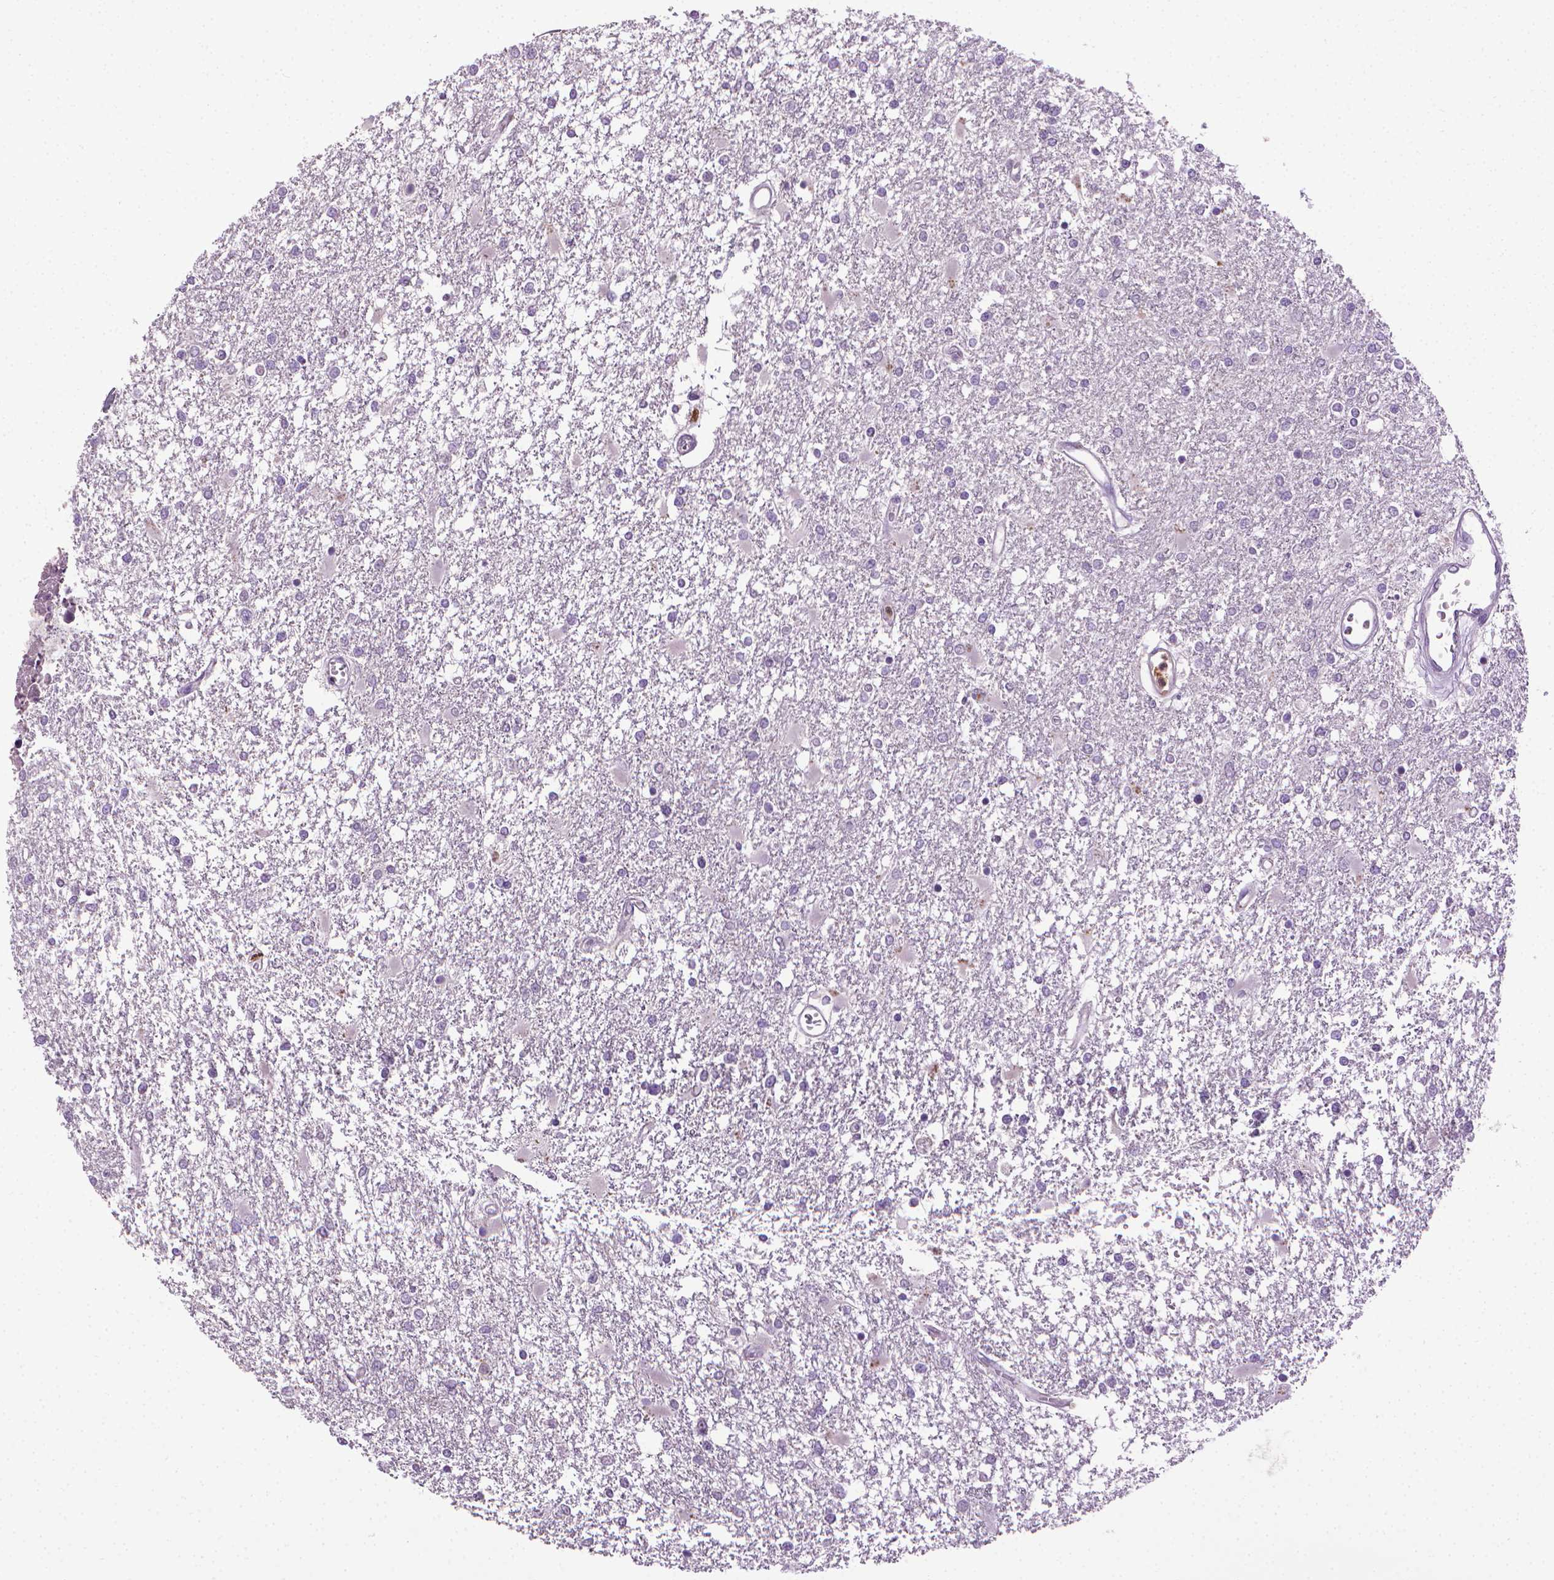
{"staining": {"intensity": "negative", "quantity": "none", "location": "none"}, "tissue": "glioma", "cell_type": "Tumor cells", "image_type": "cancer", "snomed": [{"axis": "morphology", "description": "Glioma, malignant, High grade"}, {"axis": "topography", "description": "Cerebral cortex"}], "caption": "Image shows no significant protein expression in tumor cells of glioma. (Stains: DAB (3,3'-diaminobenzidine) immunohistochemistry (IHC) with hematoxylin counter stain, Microscopy: brightfield microscopy at high magnification).", "gene": "CDKN2D", "patient": {"sex": "male", "age": 79}}